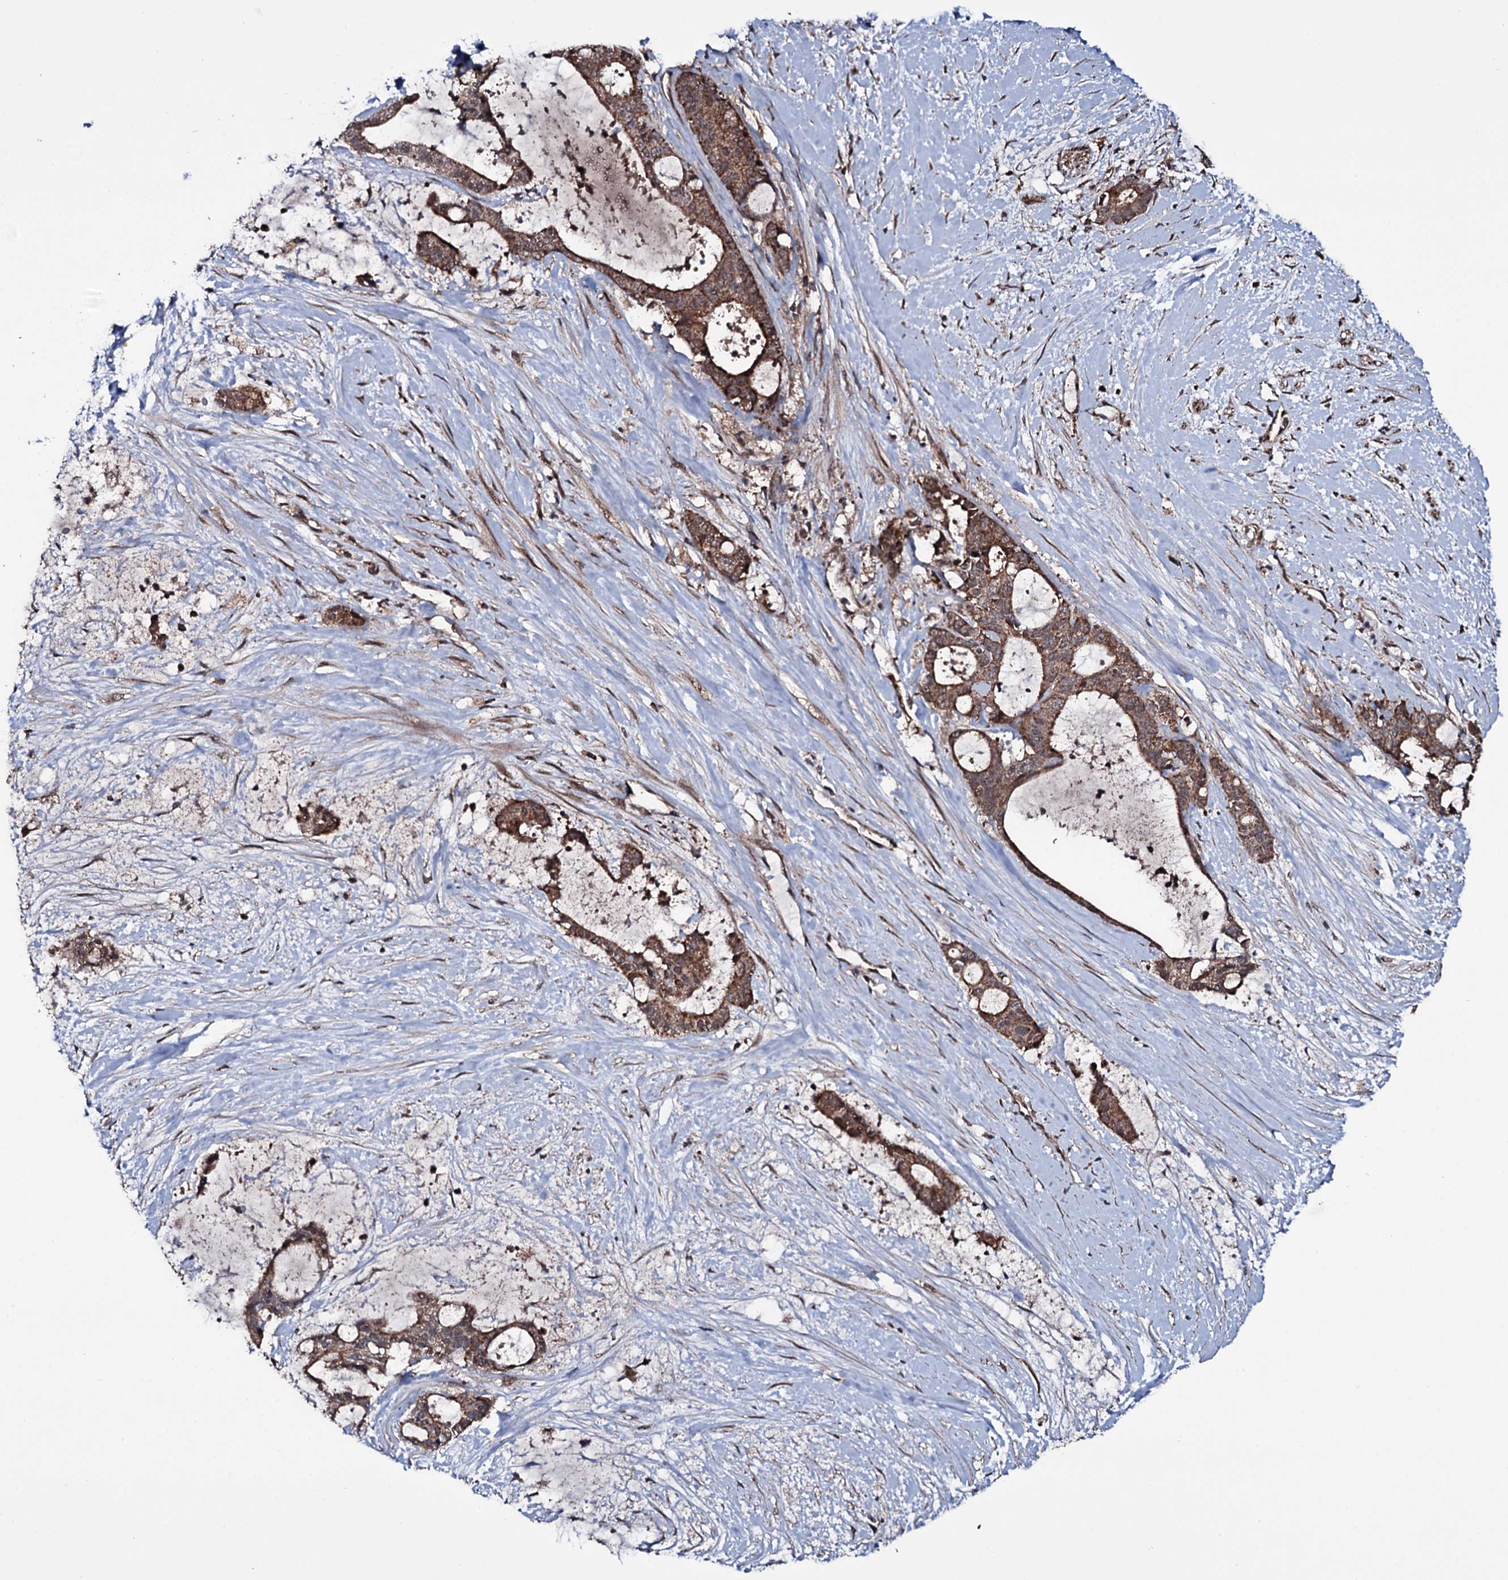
{"staining": {"intensity": "moderate", "quantity": ">75%", "location": "cytoplasmic/membranous"}, "tissue": "liver cancer", "cell_type": "Tumor cells", "image_type": "cancer", "snomed": [{"axis": "morphology", "description": "Normal tissue, NOS"}, {"axis": "morphology", "description": "Cholangiocarcinoma"}, {"axis": "topography", "description": "Liver"}, {"axis": "topography", "description": "Peripheral nerve tissue"}], "caption": "The image exhibits immunohistochemical staining of cholangiocarcinoma (liver). There is moderate cytoplasmic/membranous expression is appreciated in approximately >75% of tumor cells.", "gene": "MRPS31", "patient": {"sex": "female", "age": 73}}